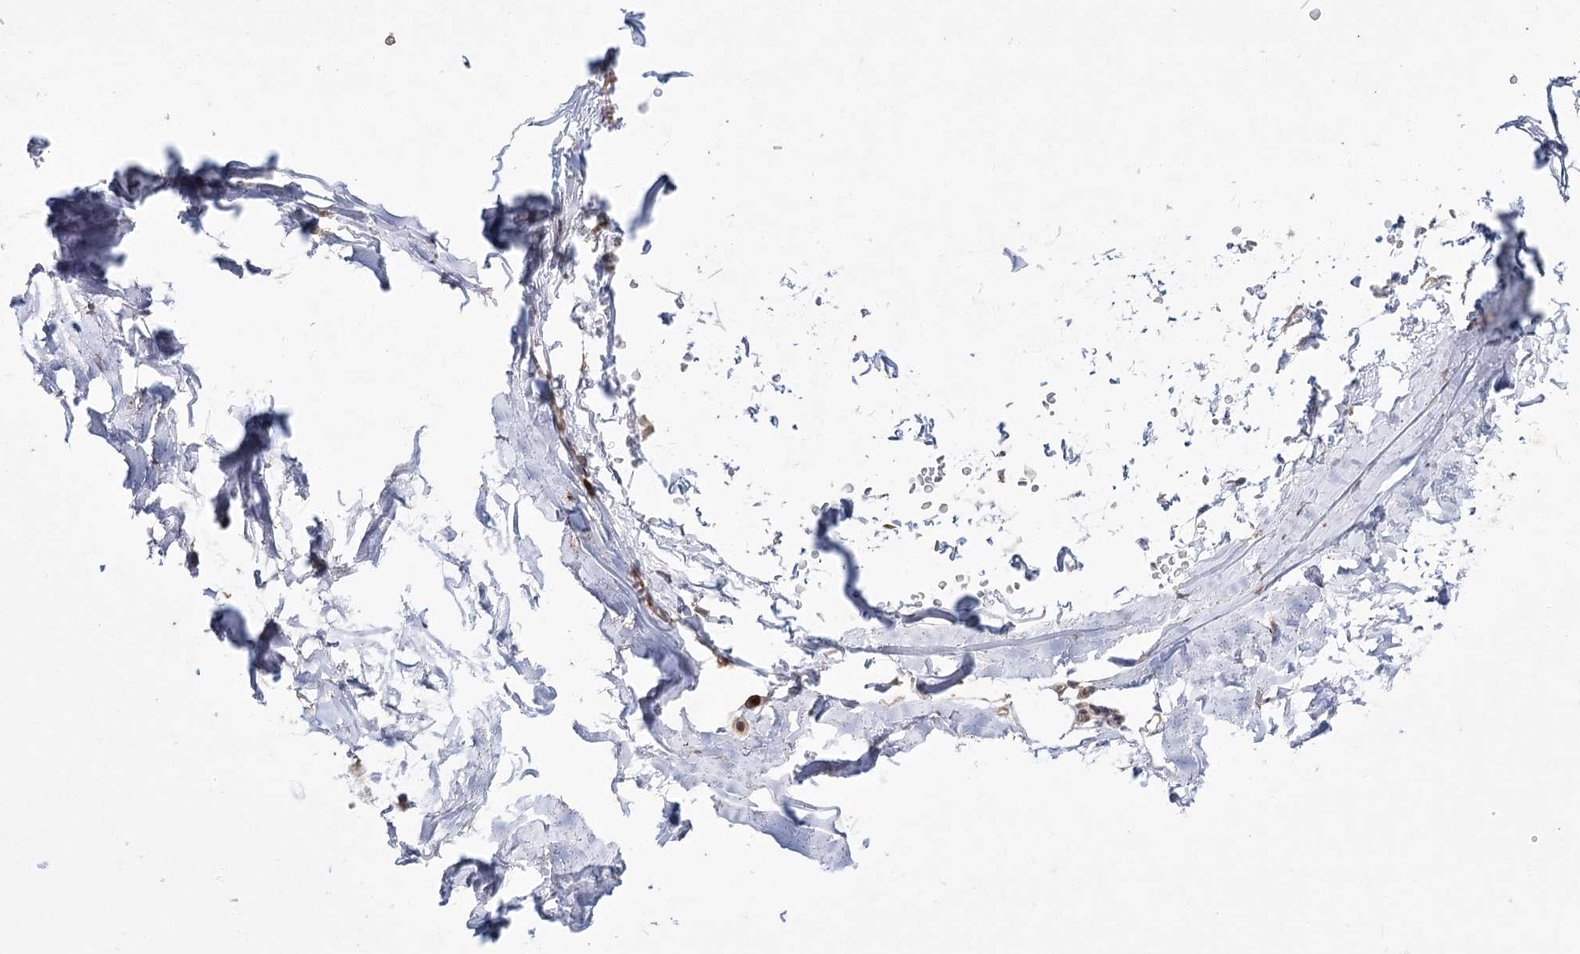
{"staining": {"intensity": "negative", "quantity": "none", "location": "none"}, "tissue": "adipose tissue", "cell_type": "Adipocytes", "image_type": "normal", "snomed": [{"axis": "morphology", "description": "Normal tissue, NOS"}, {"axis": "topography", "description": "Lymph node"}, {"axis": "topography", "description": "Bronchus"}], "caption": "Micrograph shows no protein expression in adipocytes of benign adipose tissue. The staining is performed using DAB brown chromogen with nuclei counter-stained in using hematoxylin.", "gene": "VWA2", "patient": {"sex": "male", "age": 63}}